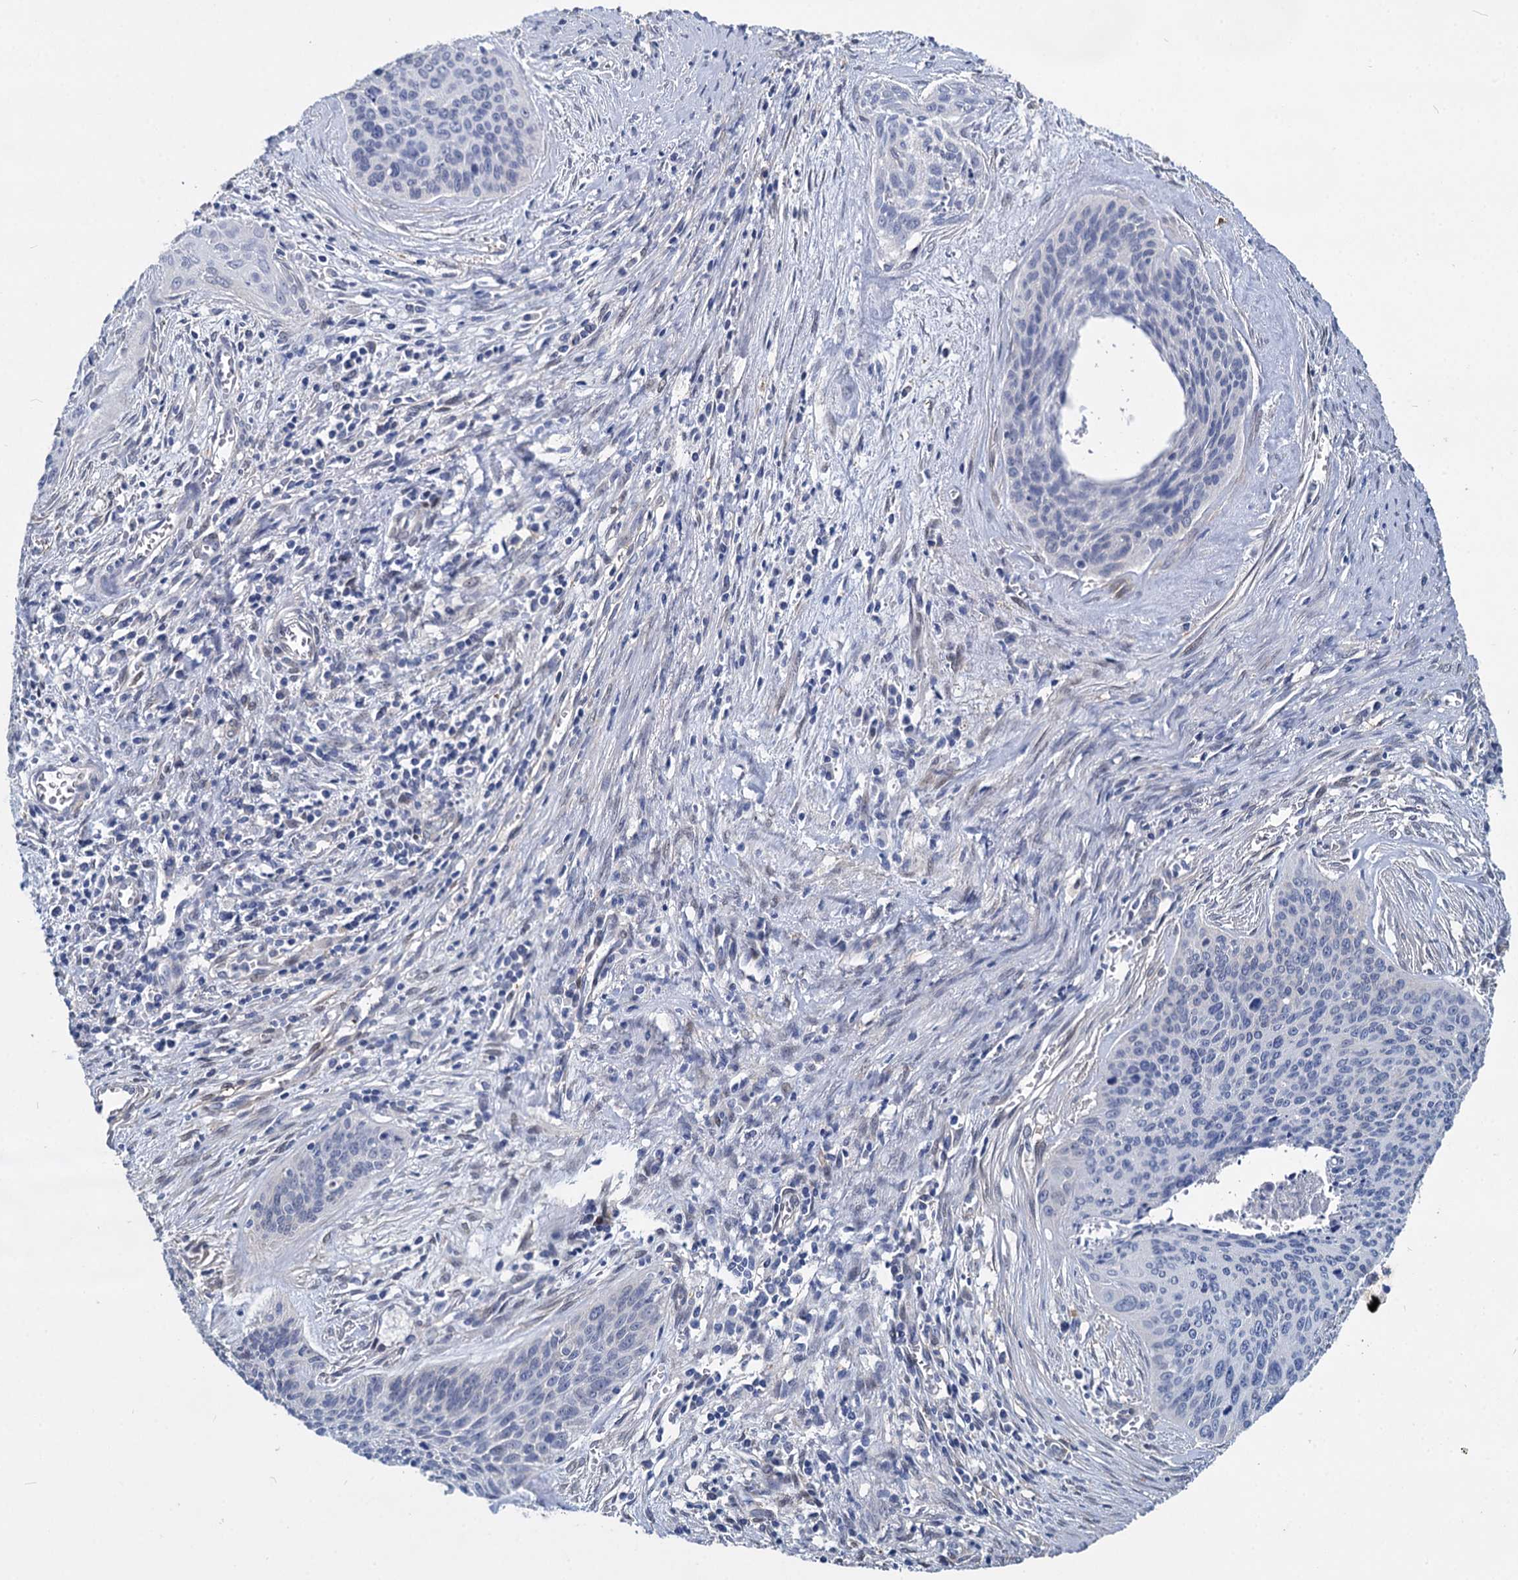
{"staining": {"intensity": "negative", "quantity": "none", "location": "none"}, "tissue": "cervical cancer", "cell_type": "Tumor cells", "image_type": "cancer", "snomed": [{"axis": "morphology", "description": "Squamous cell carcinoma, NOS"}, {"axis": "topography", "description": "Cervix"}], "caption": "This is an IHC photomicrograph of human cervical squamous cell carcinoma. There is no expression in tumor cells.", "gene": "GSTM3", "patient": {"sex": "female", "age": 55}}